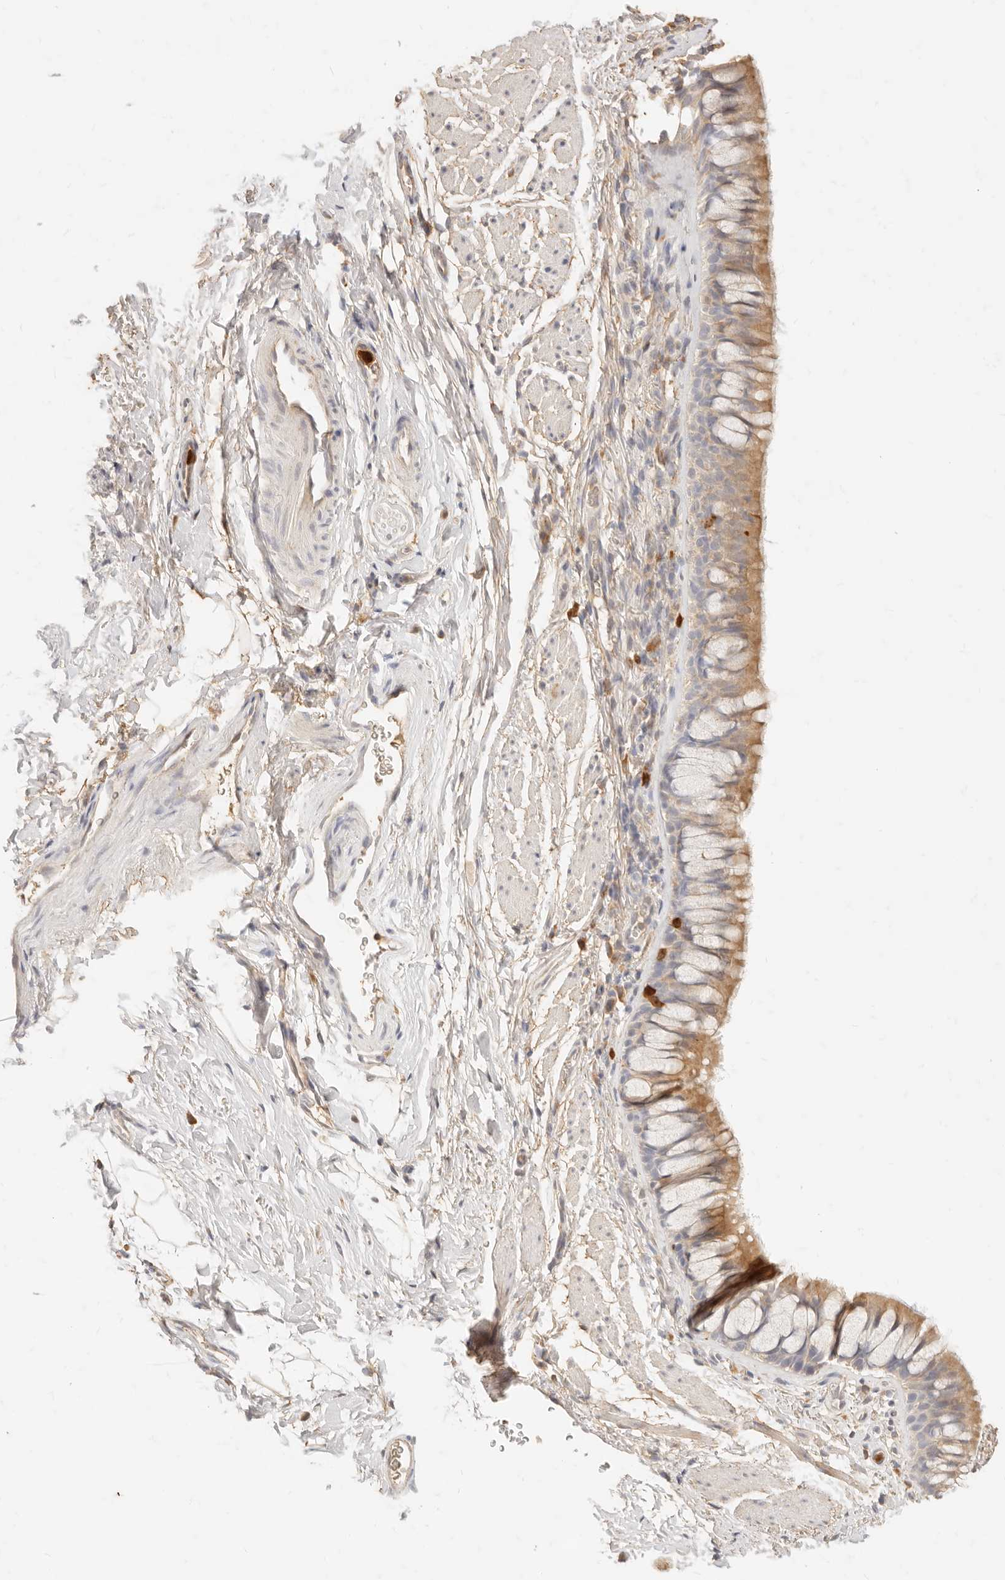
{"staining": {"intensity": "moderate", "quantity": ">75%", "location": "cytoplasmic/membranous"}, "tissue": "bronchus", "cell_type": "Respiratory epithelial cells", "image_type": "normal", "snomed": [{"axis": "morphology", "description": "Normal tissue, NOS"}, {"axis": "topography", "description": "Cartilage tissue"}, {"axis": "topography", "description": "Bronchus"}], "caption": "This is an image of immunohistochemistry staining of unremarkable bronchus, which shows moderate expression in the cytoplasmic/membranous of respiratory epithelial cells.", "gene": "TMTC2", "patient": {"sex": "female", "age": 53}}